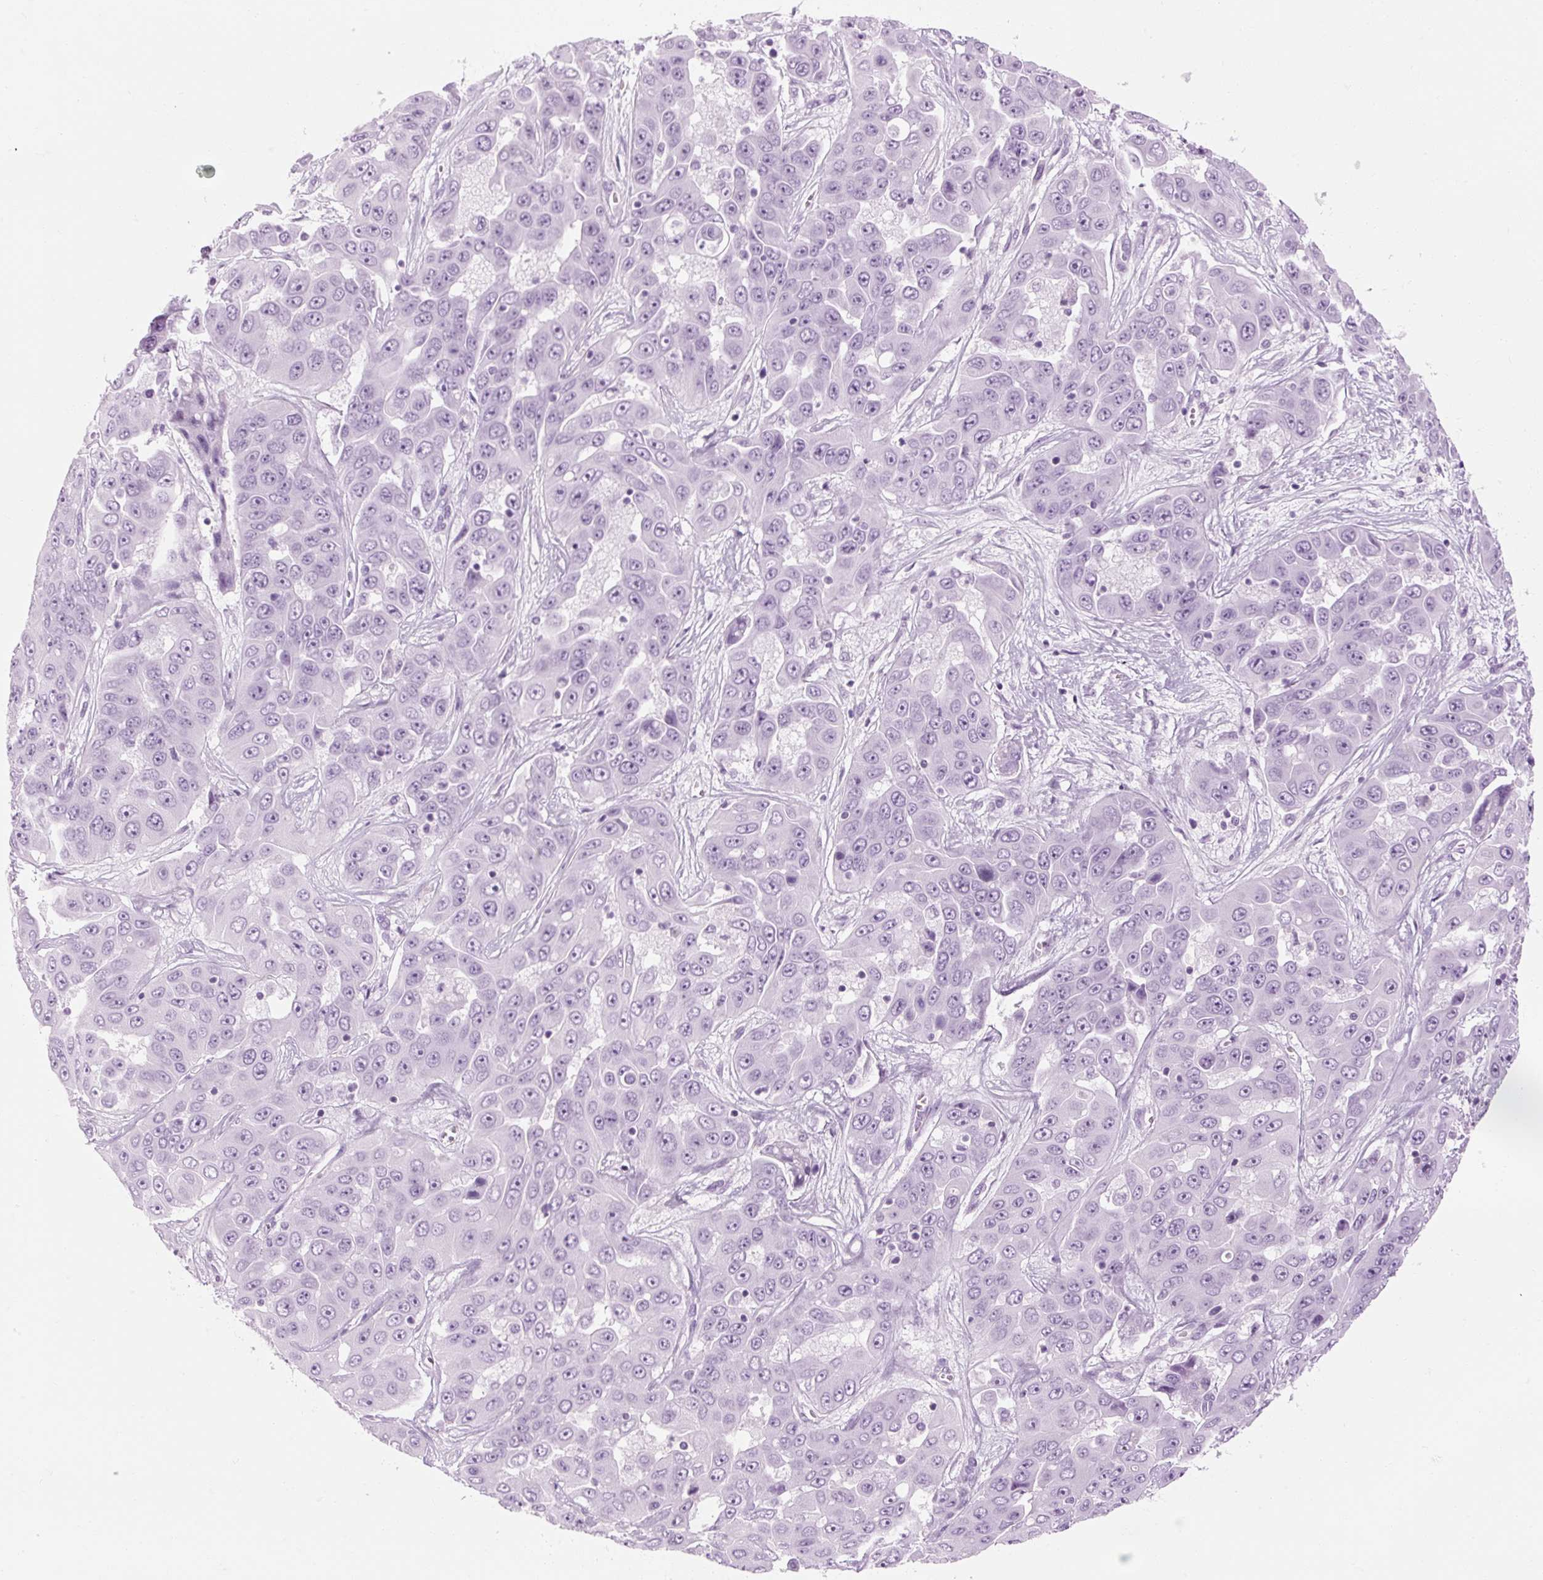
{"staining": {"intensity": "negative", "quantity": "none", "location": "none"}, "tissue": "liver cancer", "cell_type": "Tumor cells", "image_type": "cancer", "snomed": [{"axis": "morphology", "description": "Cholangiocarcinoma"}, {"axis": "topography", "description": "Liver"}], "caption": "This is a image of immunohistochemistry staining of liver cancer, which shows no positivity in tumor cells.", "gene": "TIGD2", "patient": {"sex": "female", "age": 52}}